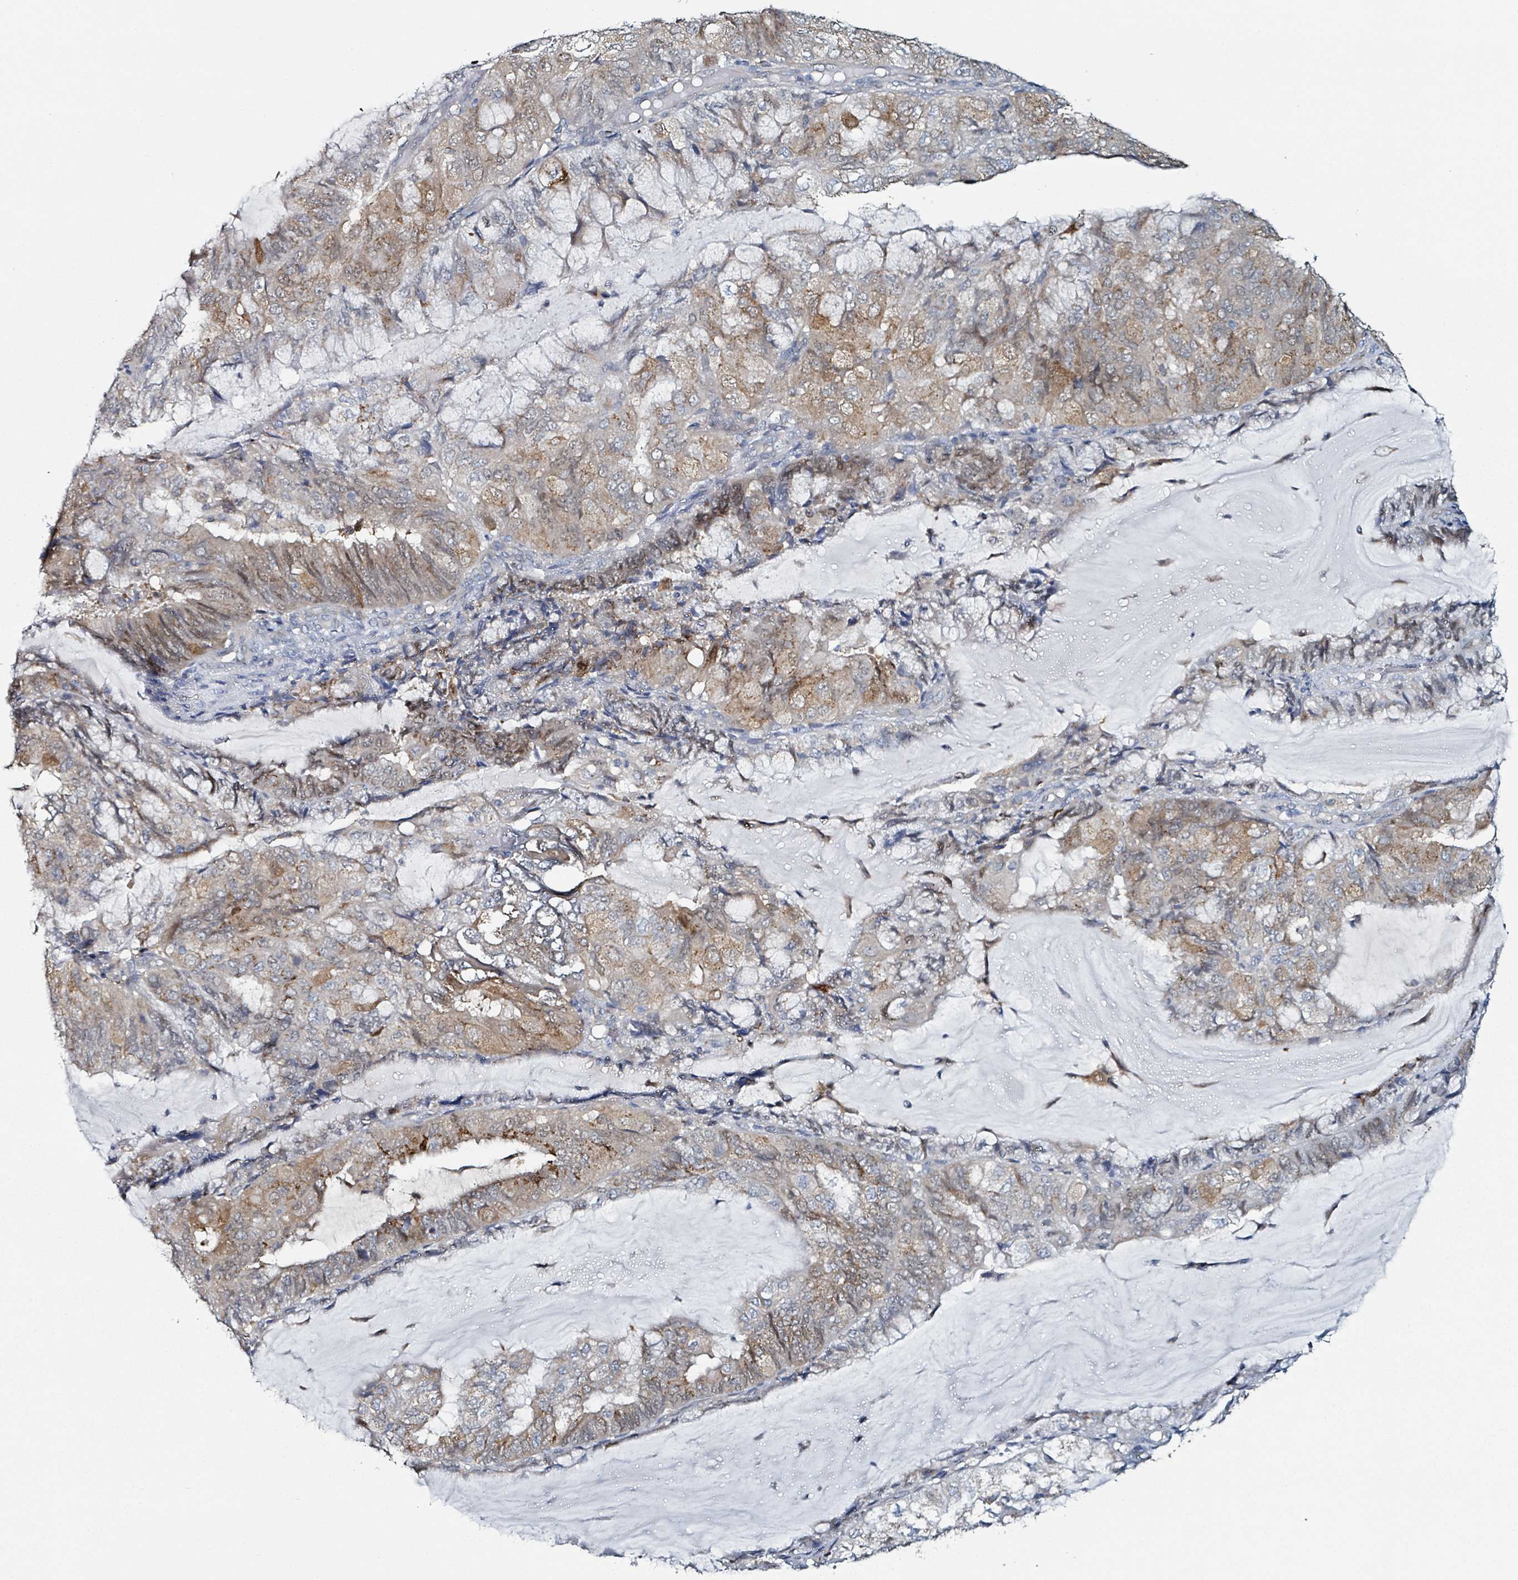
{"staining": {"intensity": "strong", "quantity": "25%-75%", "location": "cytoplasmic/membranous,nuclear"}, "tissue": "endometrial cancer", "cell_type": "Tumor cells", "image_type": "cancer", "snomed": [{"axis": "morphology", "description": "Adenocarcinoma, NOS"}, {"axis": "topography", "description": "Endometrium"}], "caption": "Protein positivity by immunohistochemistry (IHC) demonstrates strong cytoplasmic/membranous and nuclear positivity in approximately 25%-75% of tumor cells in adenocarcinoma (endometrial).", "gene": "B3GAT3", "patient": {"sex": "female", "age": 81}}